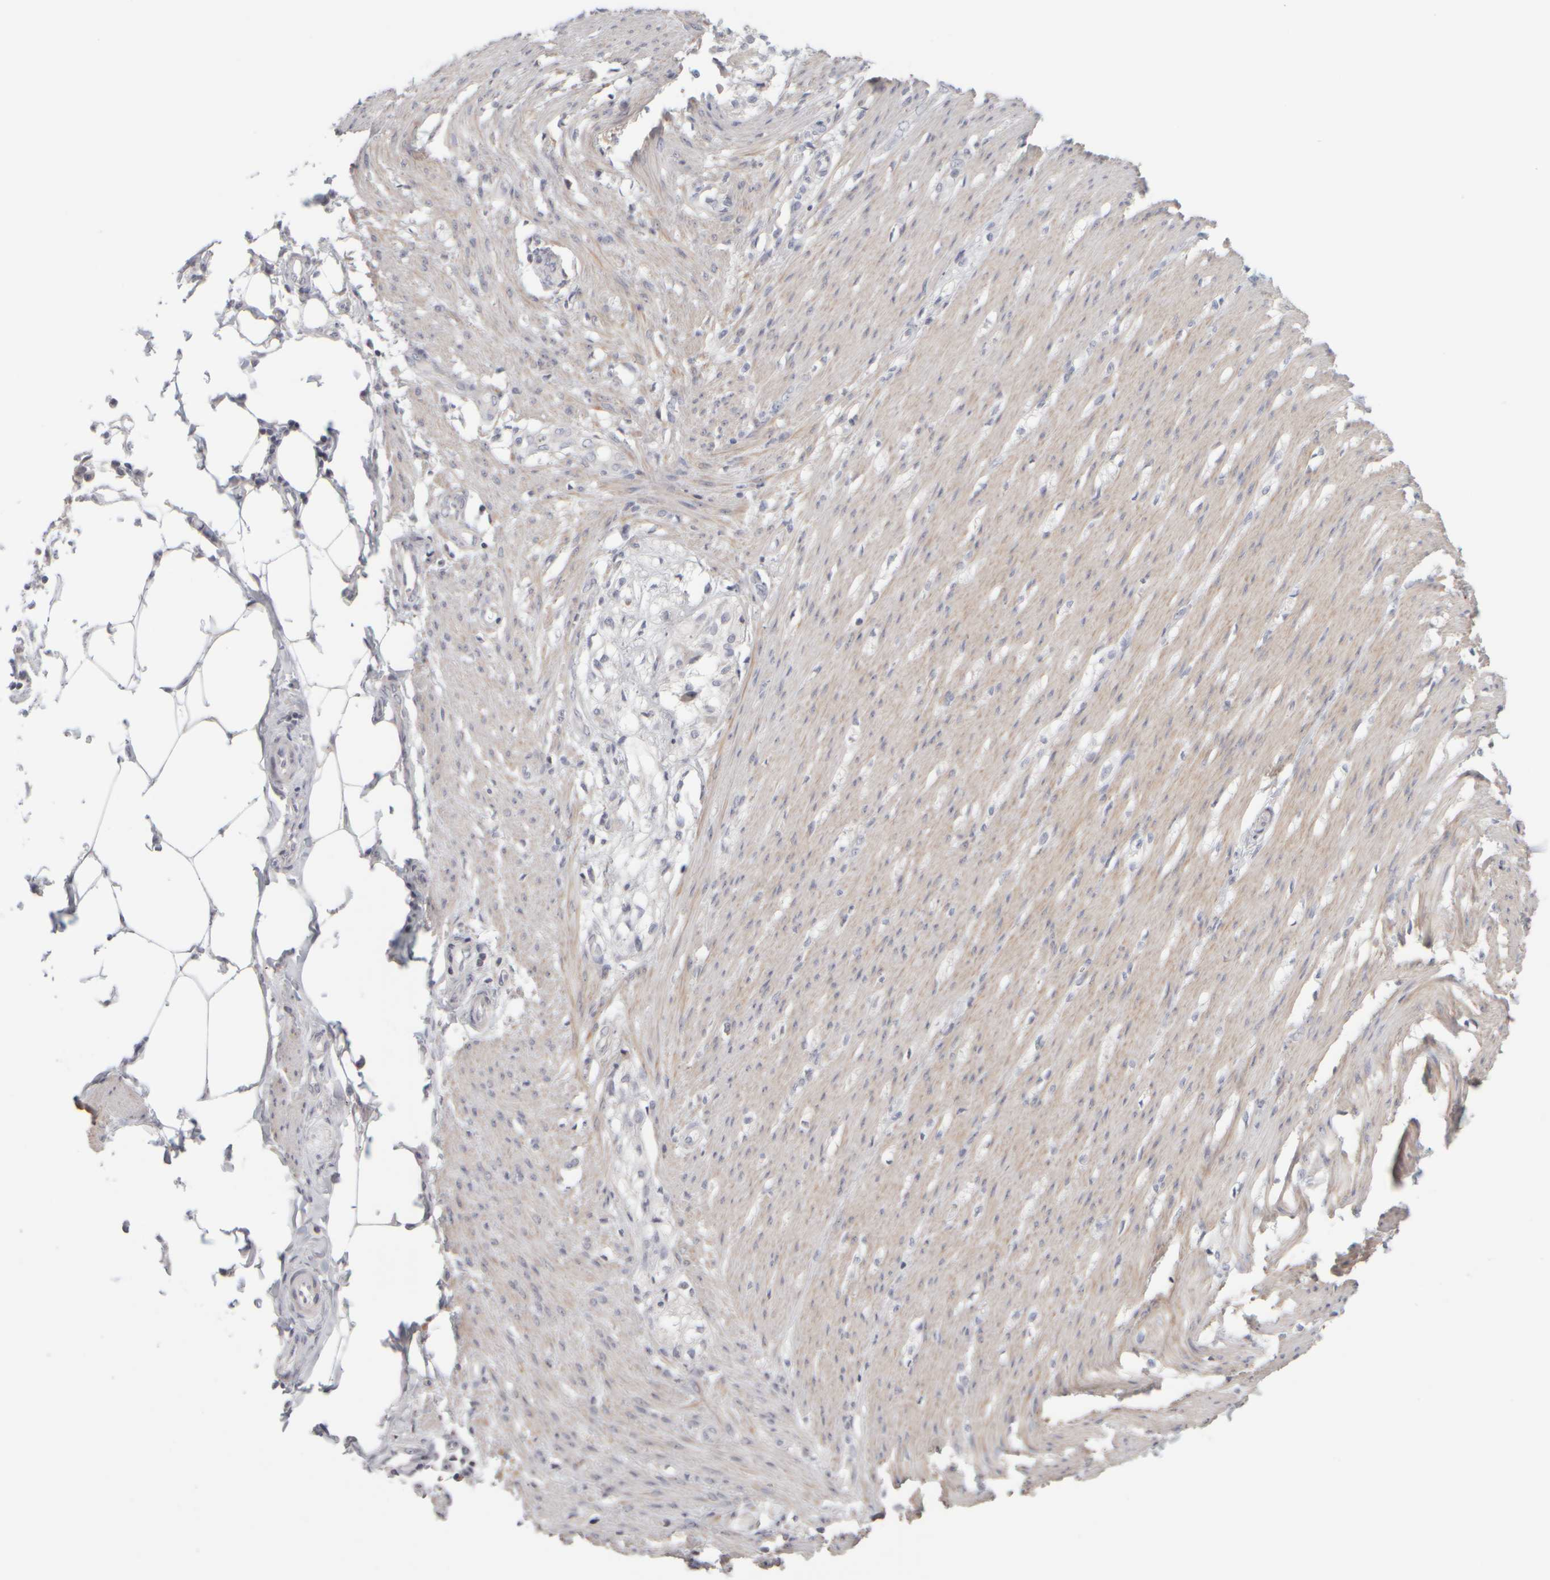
{"staining": {"intensity": "moderate", "quantity": "25%-75%", "location": "cytoplasmic/membranous"}, "tissue": "smooth muscle", "cell_type": "Smooth muscle cells", "image_type": "normal", "snomed": [{"axis": "morphology", "description": "Normal tissue, NOS"}, {"axis": "morphology", "description": "Adenocarcinoma, NOS"}, {"axis": "topography", "description": "Smooth muscle"}, {"axis": "topography", "description": "Colon"}], "caption": "Smooth muscle cells reveal medium levels of moderate cytoplasmic/membranous expression in approximately 25%-75% of cells in benign human smooth muscle.", "gene": "DCXR", "patient": {"sex": "male", "age": 14}}